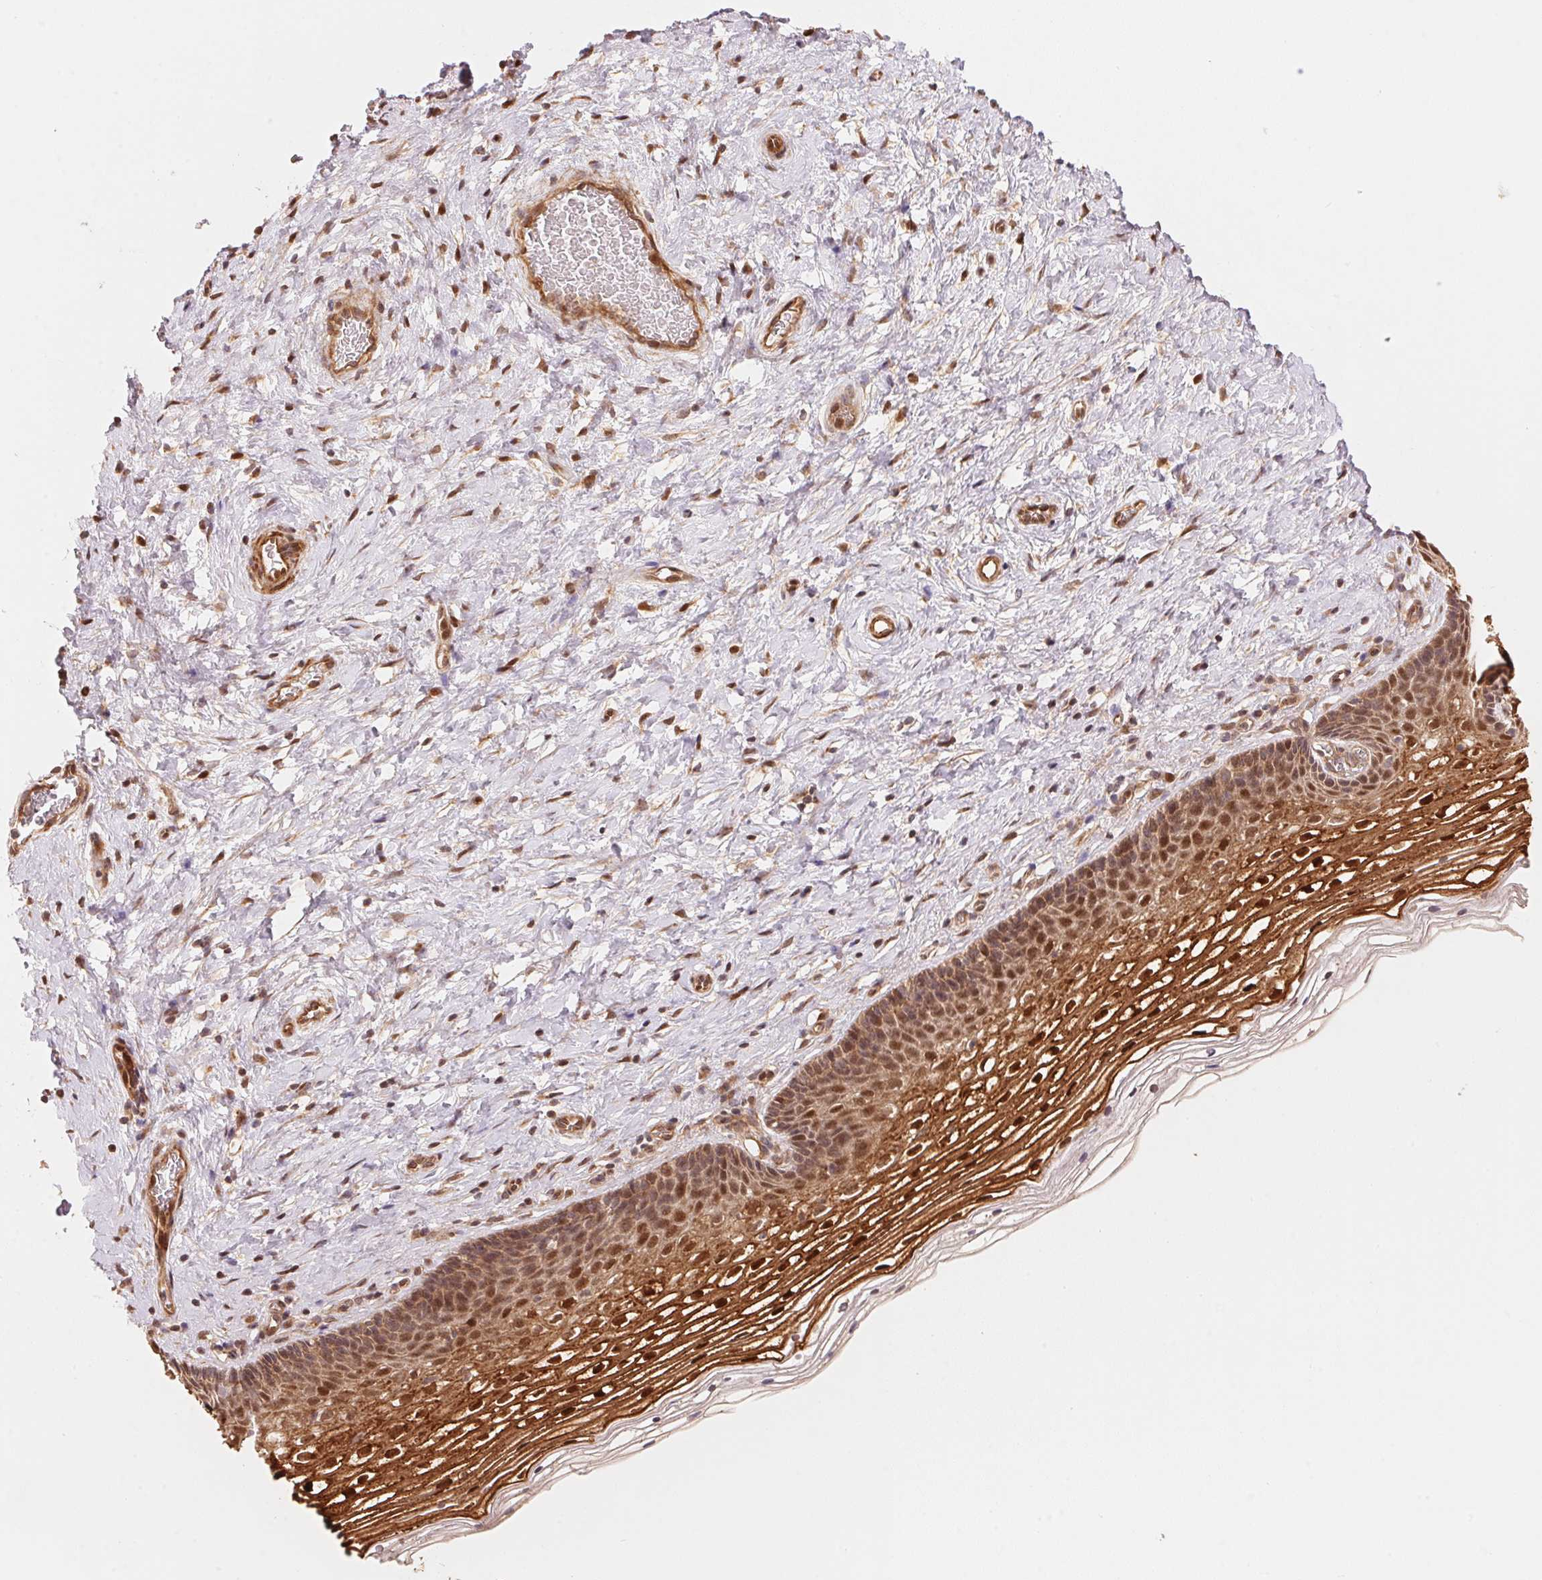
{"staining": {"intensity": "weak", "quantity": ">75%", "location": "cytoplasmic/membranous"}, "tissue": "cervix", "cell_type": "Glandular cells", "image_type": "normal", "snomed": [{"axis": "morphology", "description": "Normal tissue, NOS"}, {"axis": "topography", "description": "Cervix"}], "caption": "Immunohistochemistry histopathology image of normal human cervix stained for a protein (brown), which reveals low levels of weak cytoplasmic/membranous expression in about >75% of glandular cells.", "gene": "TNIP2", "patient": {"sex": "female", "age": 34}}